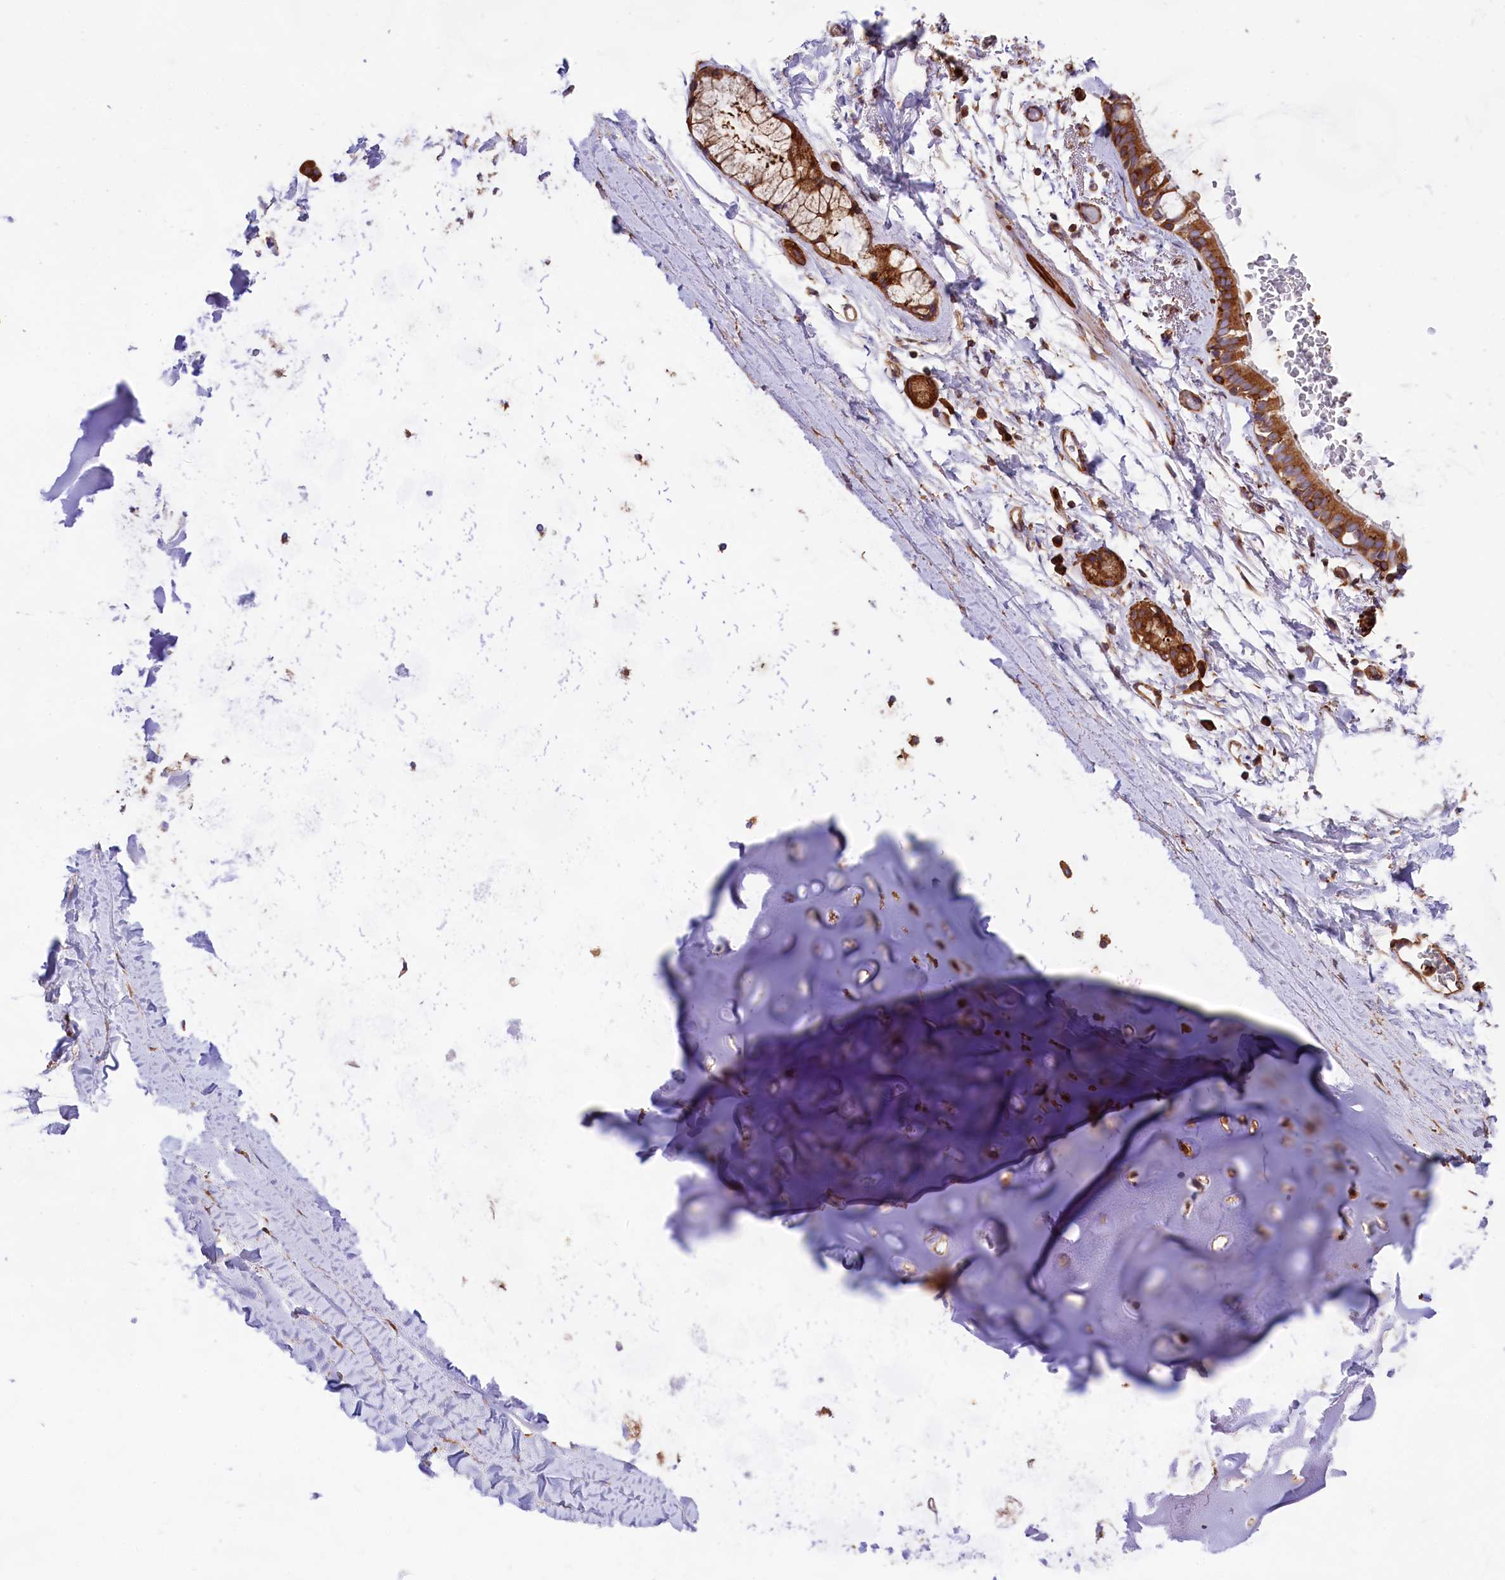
{"staining": {"intensity": "moderate", "quantity": "25%-75%", "location": "cytoplasmic/membranous"}, "tissue": "adipose tissue", "cell_type": "Adipocytes", "image_type": "normal", "snomed": [{"axis": "morphology", "description": "Normal tissue, NOS"}, {"axis": "topography", "description": "Lymph node"}, {"axis": "topography", "description": "Bronchus"}], "caption": "This image reveals benign adipose tissue stained with immunohistochemistry (IHC) to label a protein in brown. The cytoplasmic/membranous of adipocytes show moderate positivity for the protein. Nuclei are counter-stained blue.", "gene": "GYS1", "patient": {"sex": "male", "age": 63}}